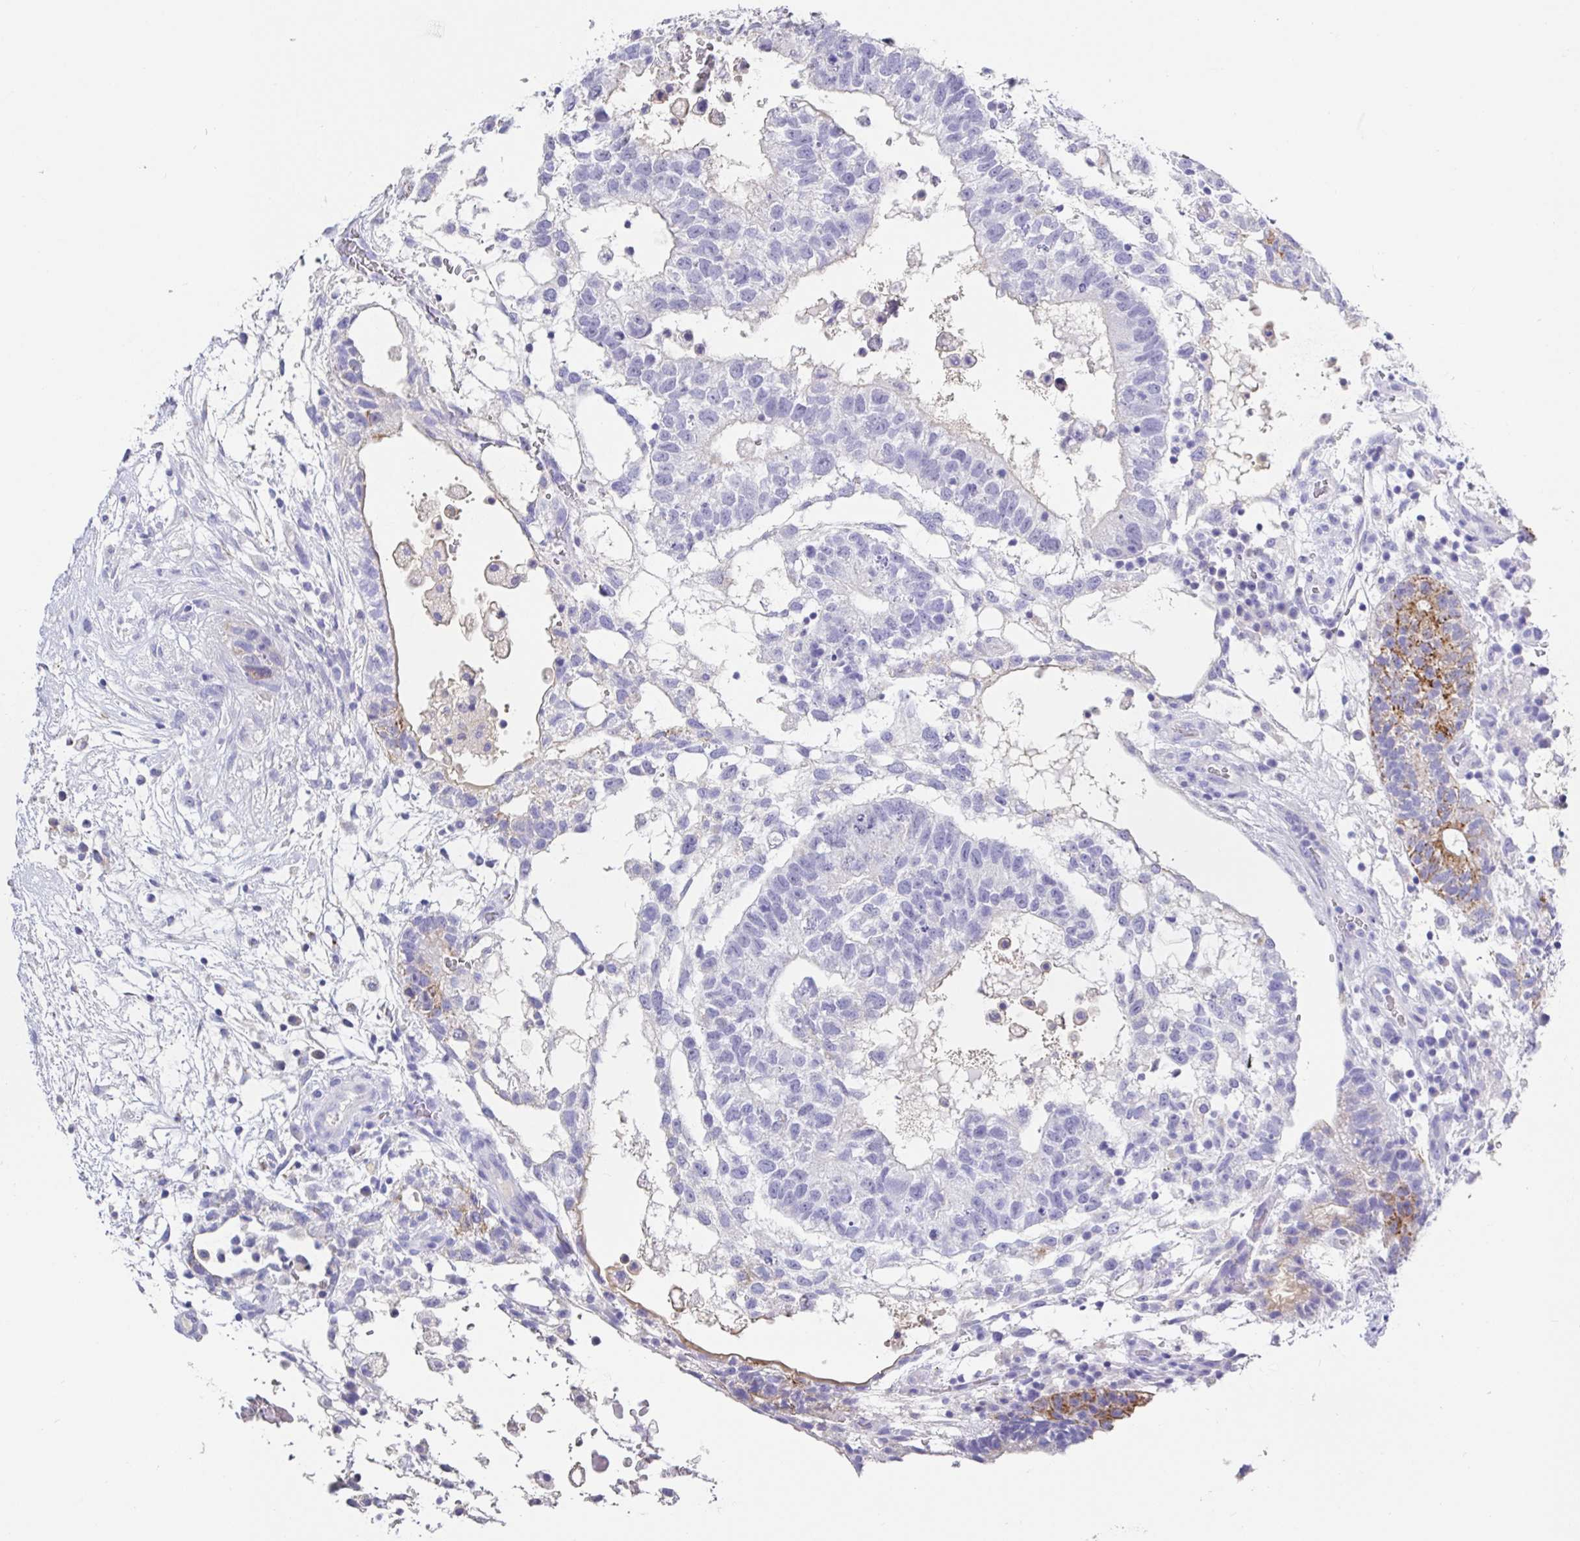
{"staining": {"intensity": "moderate", "quantity": "<25%", "location": "cytoplasmic/membranous"}, "tissue": "testis cancer", "cell_type": "Tumor cells", "image_type": "cancer", "snomed": [{"axis": "morphology", "description": "Normal tissue, NOS"}, {"axis": "morphology", "description": "Carcinoma, Embryonal, NOS"}, {"axis": "topography", "description": "Testis"}], "caption": "Testis embryonal carcinoma stained with immunohistochemistry exhibits moderate cytoplasmic/membranous staining in about <25% of tumor cells. The staining is performed using DAB (3,3'-diaminobenzidine) brown chromogen to label protein expression. The nuclei are counter-stained blue using hematoxylin.", "gene": "MAOA", "patient": {"sex": "male", "age": 32}}